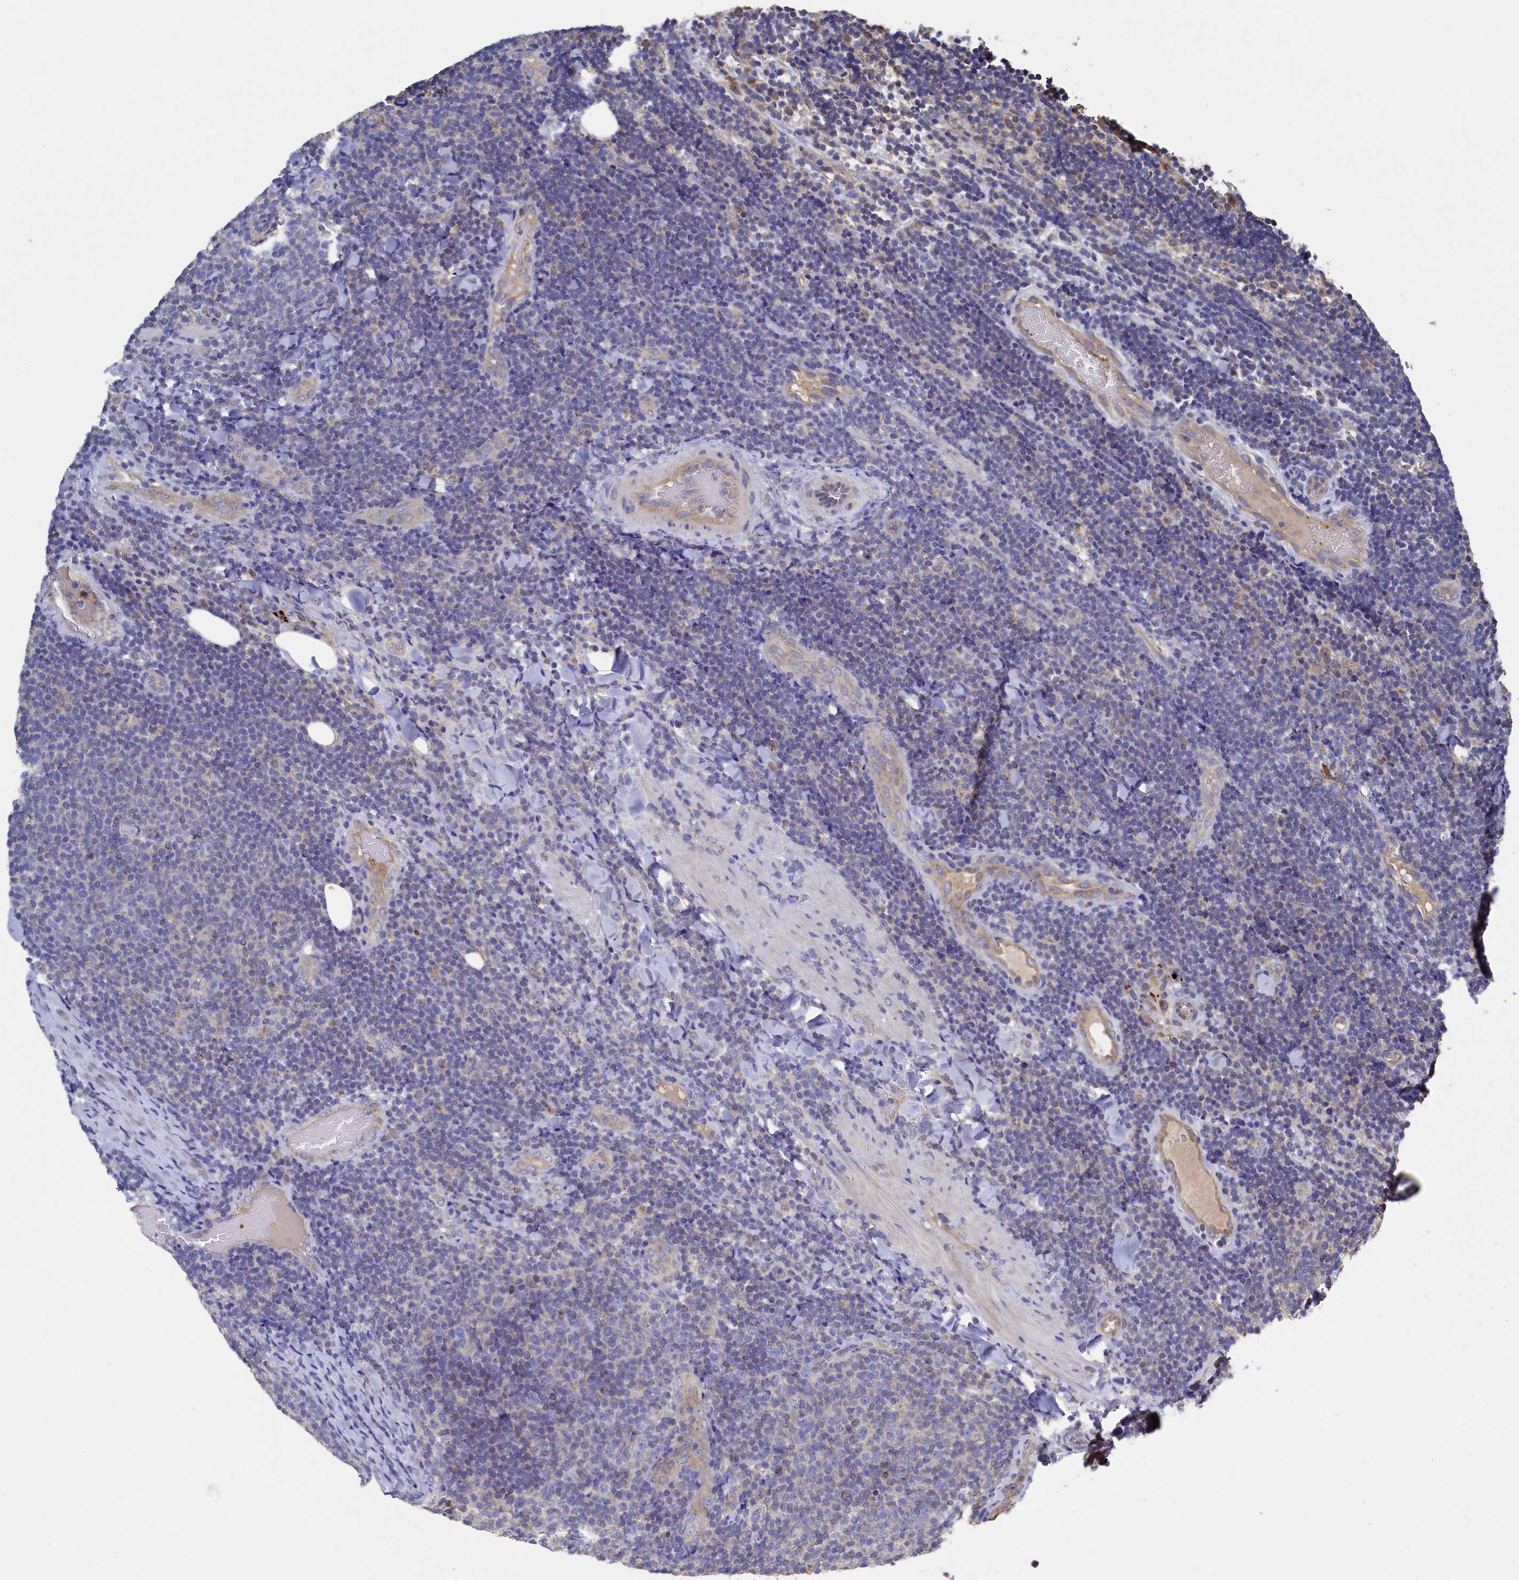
{"staining": {"intensity": "negative", "quantity": "none", "location": "none"}, "tissue": "lymphoma", "cell_type": "Tumor cells", "image_type": "cancer", "snomed": [{"axis": "morphology", "description": "Malignant lymphoma, non-Hodgkin's type, Low grade"}, {"axis": "topography", "description": "Lymph node"}], "caption": "The photomicrograph demonstrates no significant expression in tumor cells of malignant lymphoma, non-Hodgkin's type (low-grade). (Stains: DAB immunohistochemistry (IHC) with hematoxylin counter stain, Microscopy: brightfield microscopy at high magnification).", "gene": "TK2", "patient": {"sex": "male", "age": 66}}